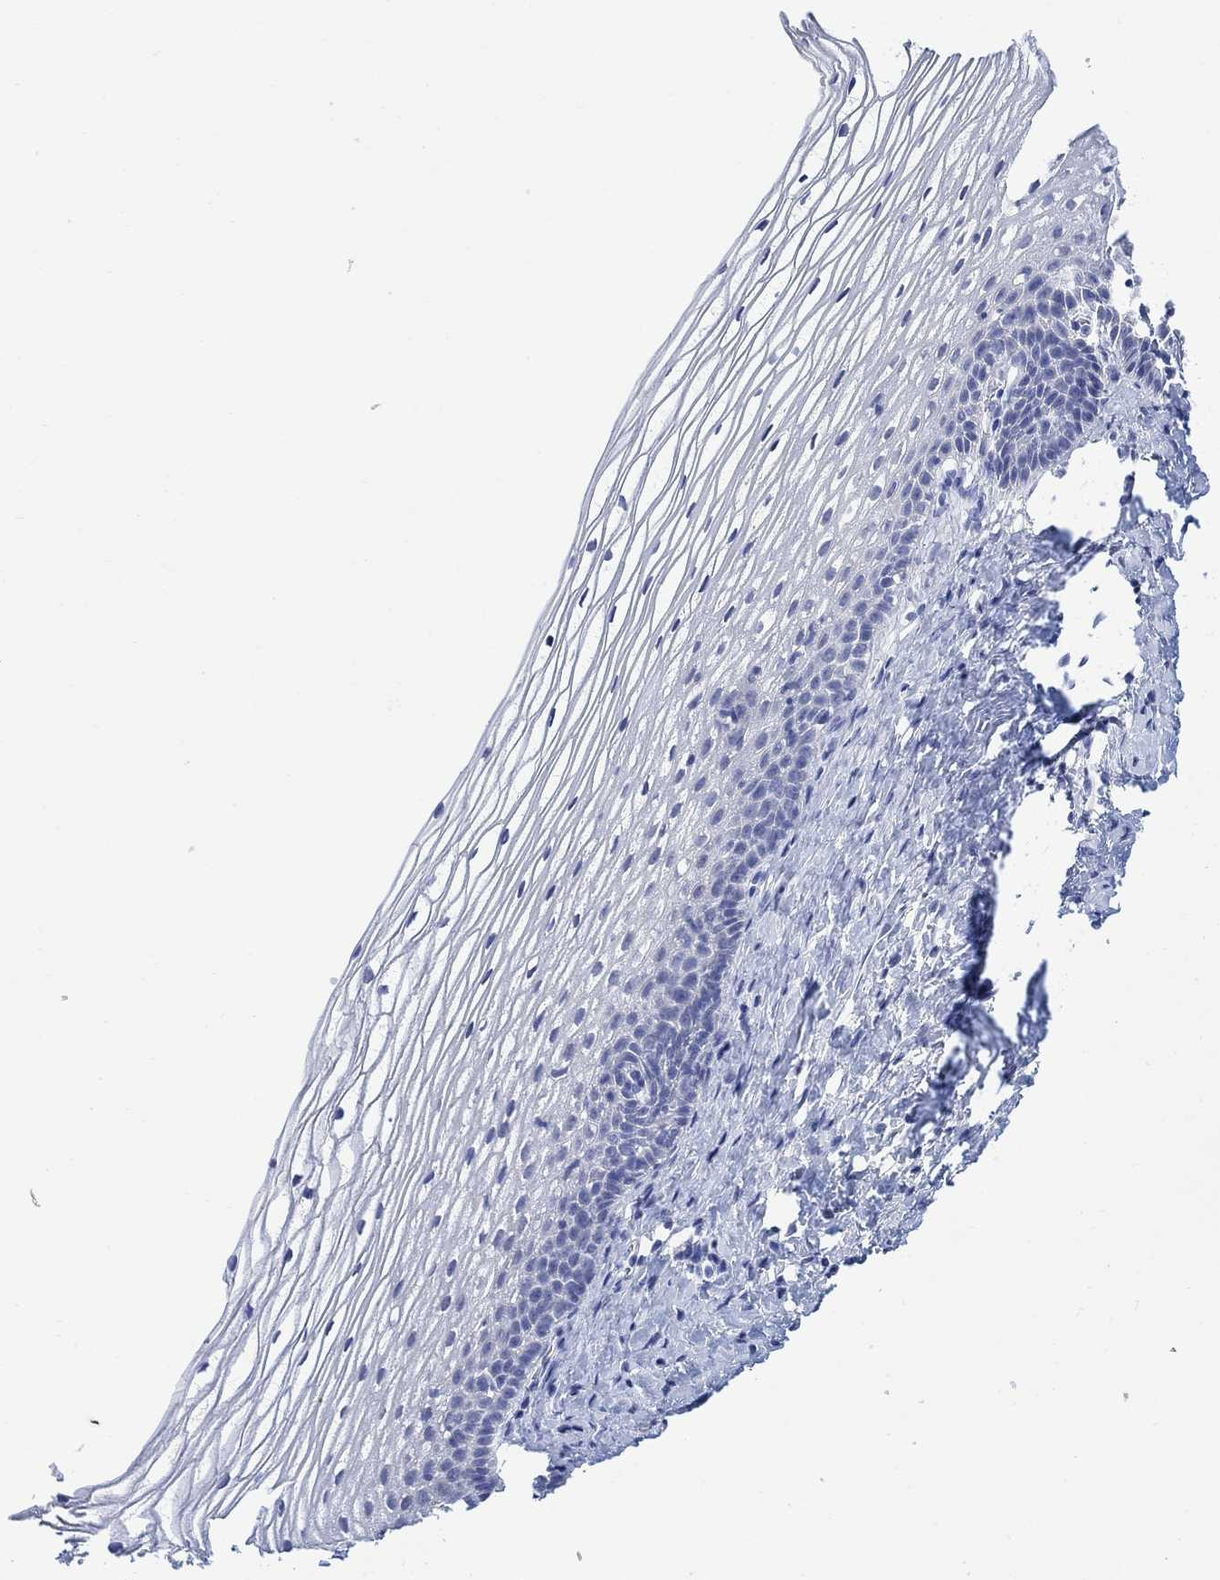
{"staining": {"intensity": "negative", "quantity": "none", "location": "none"}, "tissue": "cervix", "cell_type": "Glandular cells", "image_type": "normal", "snomed": [{"axis": "morphology", "description": "Normal tissue, NOS"}, {"axis": "topography", "description": "Cervix"}], "caption": "The image displays no significant positivity in glandular cells of cervix.", "gene": "FBP2", "patient": {"sex": "female", "age": 39}}